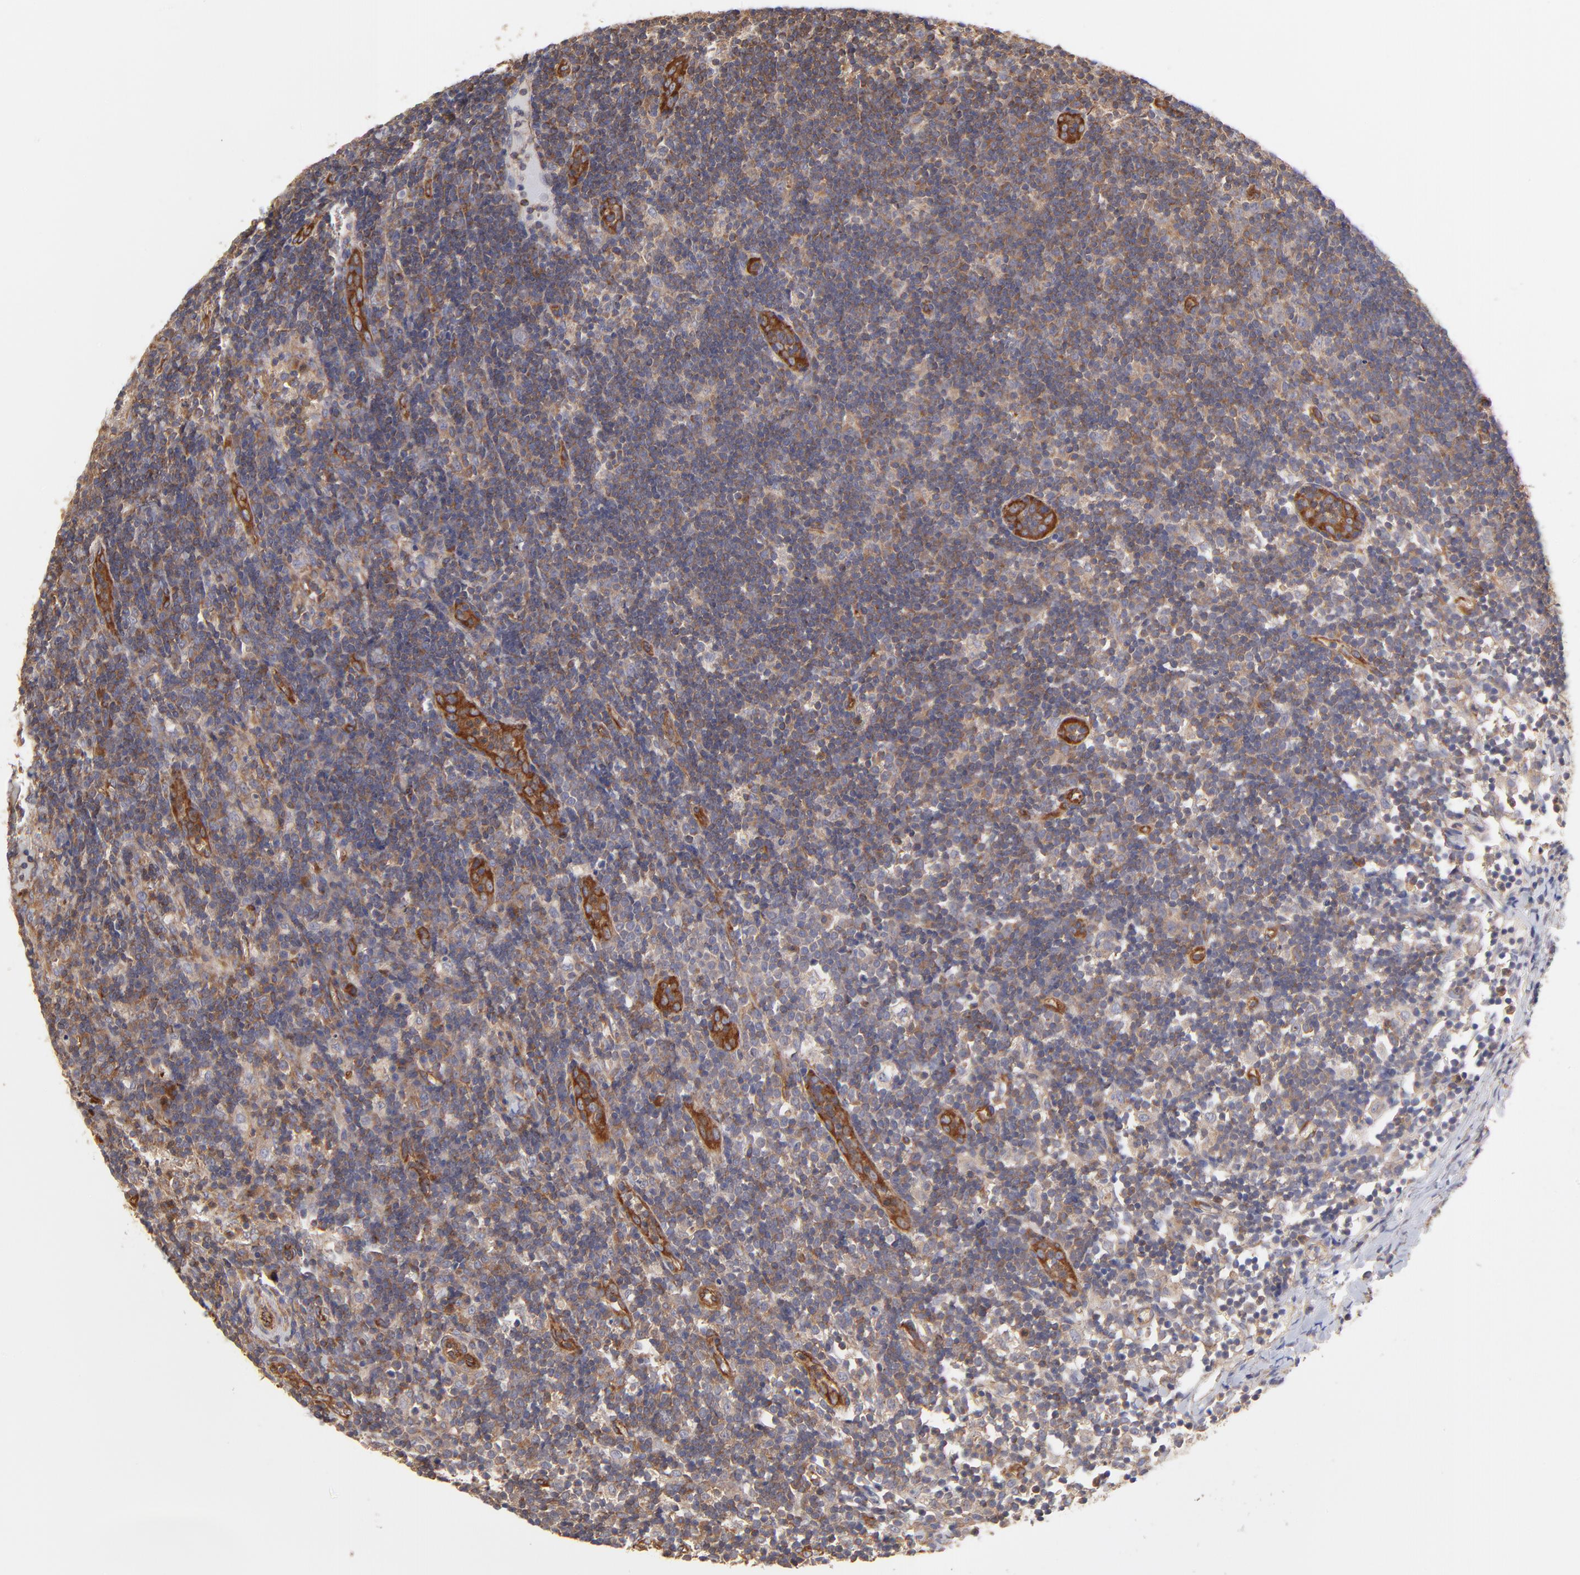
{"staining": {"intensity": "moderate", "quantity": "25%-75%", "location": "cytoplasmic/membranous"}, "tissue": "lymph node", "cell_type": "Germinal center cells", "image_type": "normal", "snomed": [{"axis": "morphology", "description": "Normal tissue, NOS"}, {"axis": "morphology", "description": "Inflammation, NOS"}, {"axis": "topography", "description": "Lymph node"}, {"axis": "topography", "description": "Salivary gland"}], "caption": "Immunohistochemistry (IHC) image of benign human lymph node stained for a protein (brown), which displays medium levels of moderate cytoplasmic/membranous staining in about 25%-75% of germinal center cells.", "gene": "ASB7", "patient": {"sex": "male", "age": 3}}